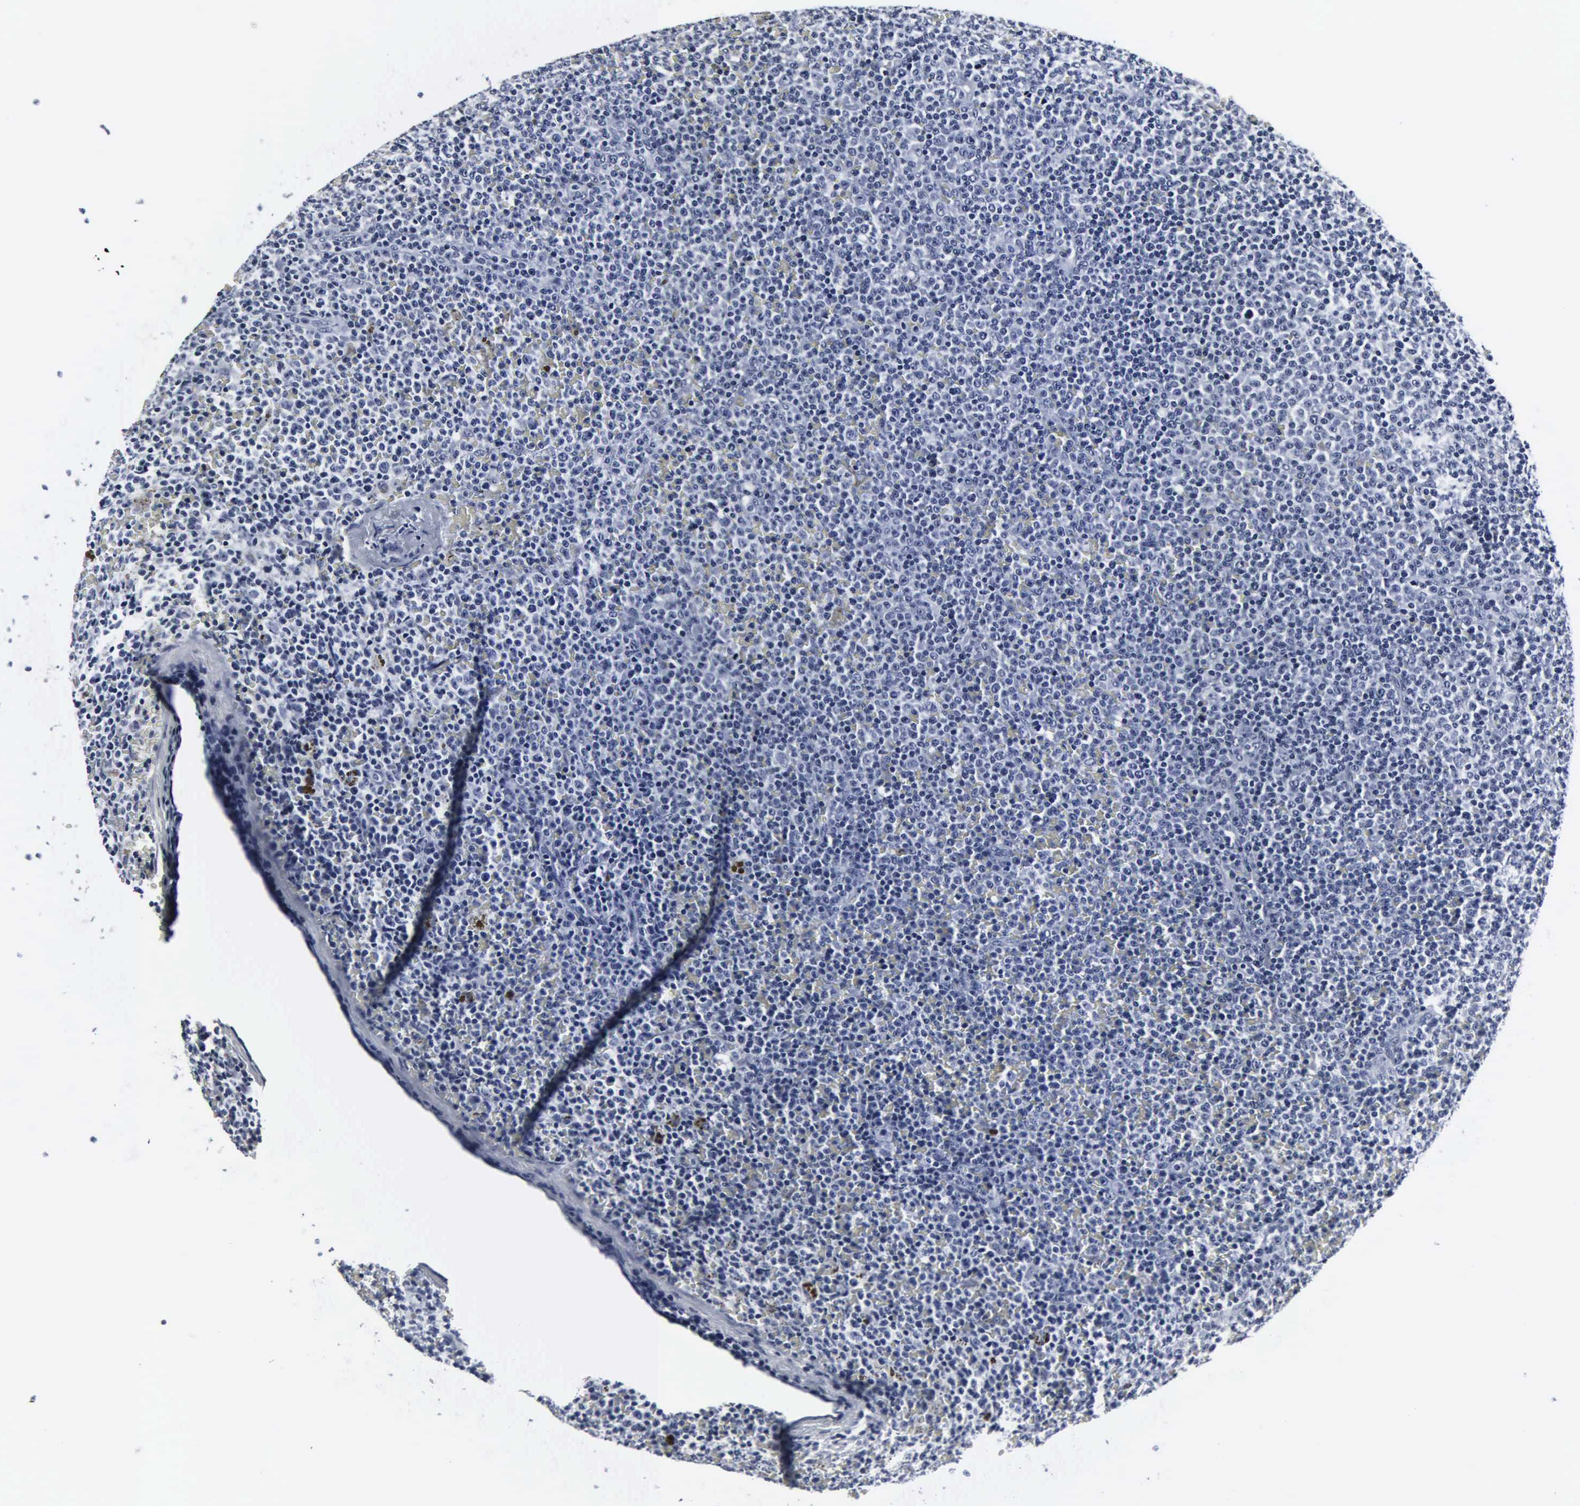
{"staining": {"intensity": "negative", "quantity": "none", "location": "none"}, "tissue": "lymphoma", "cell_type": "Tumor cells", "image_type": "cancer", "snomed": [{"axis": "morphology", "description": "Malignant lymphoma, non-Hodgkin's type, Low grade"}, {"axis": "topography", "description": "Lymph node"}], "caption": "Human lymphoma stained for a protein using IHC exhibits no staining in tumor cells.", "gene": "DGCR2", "patient": {"sex": "male", "age": 50}}